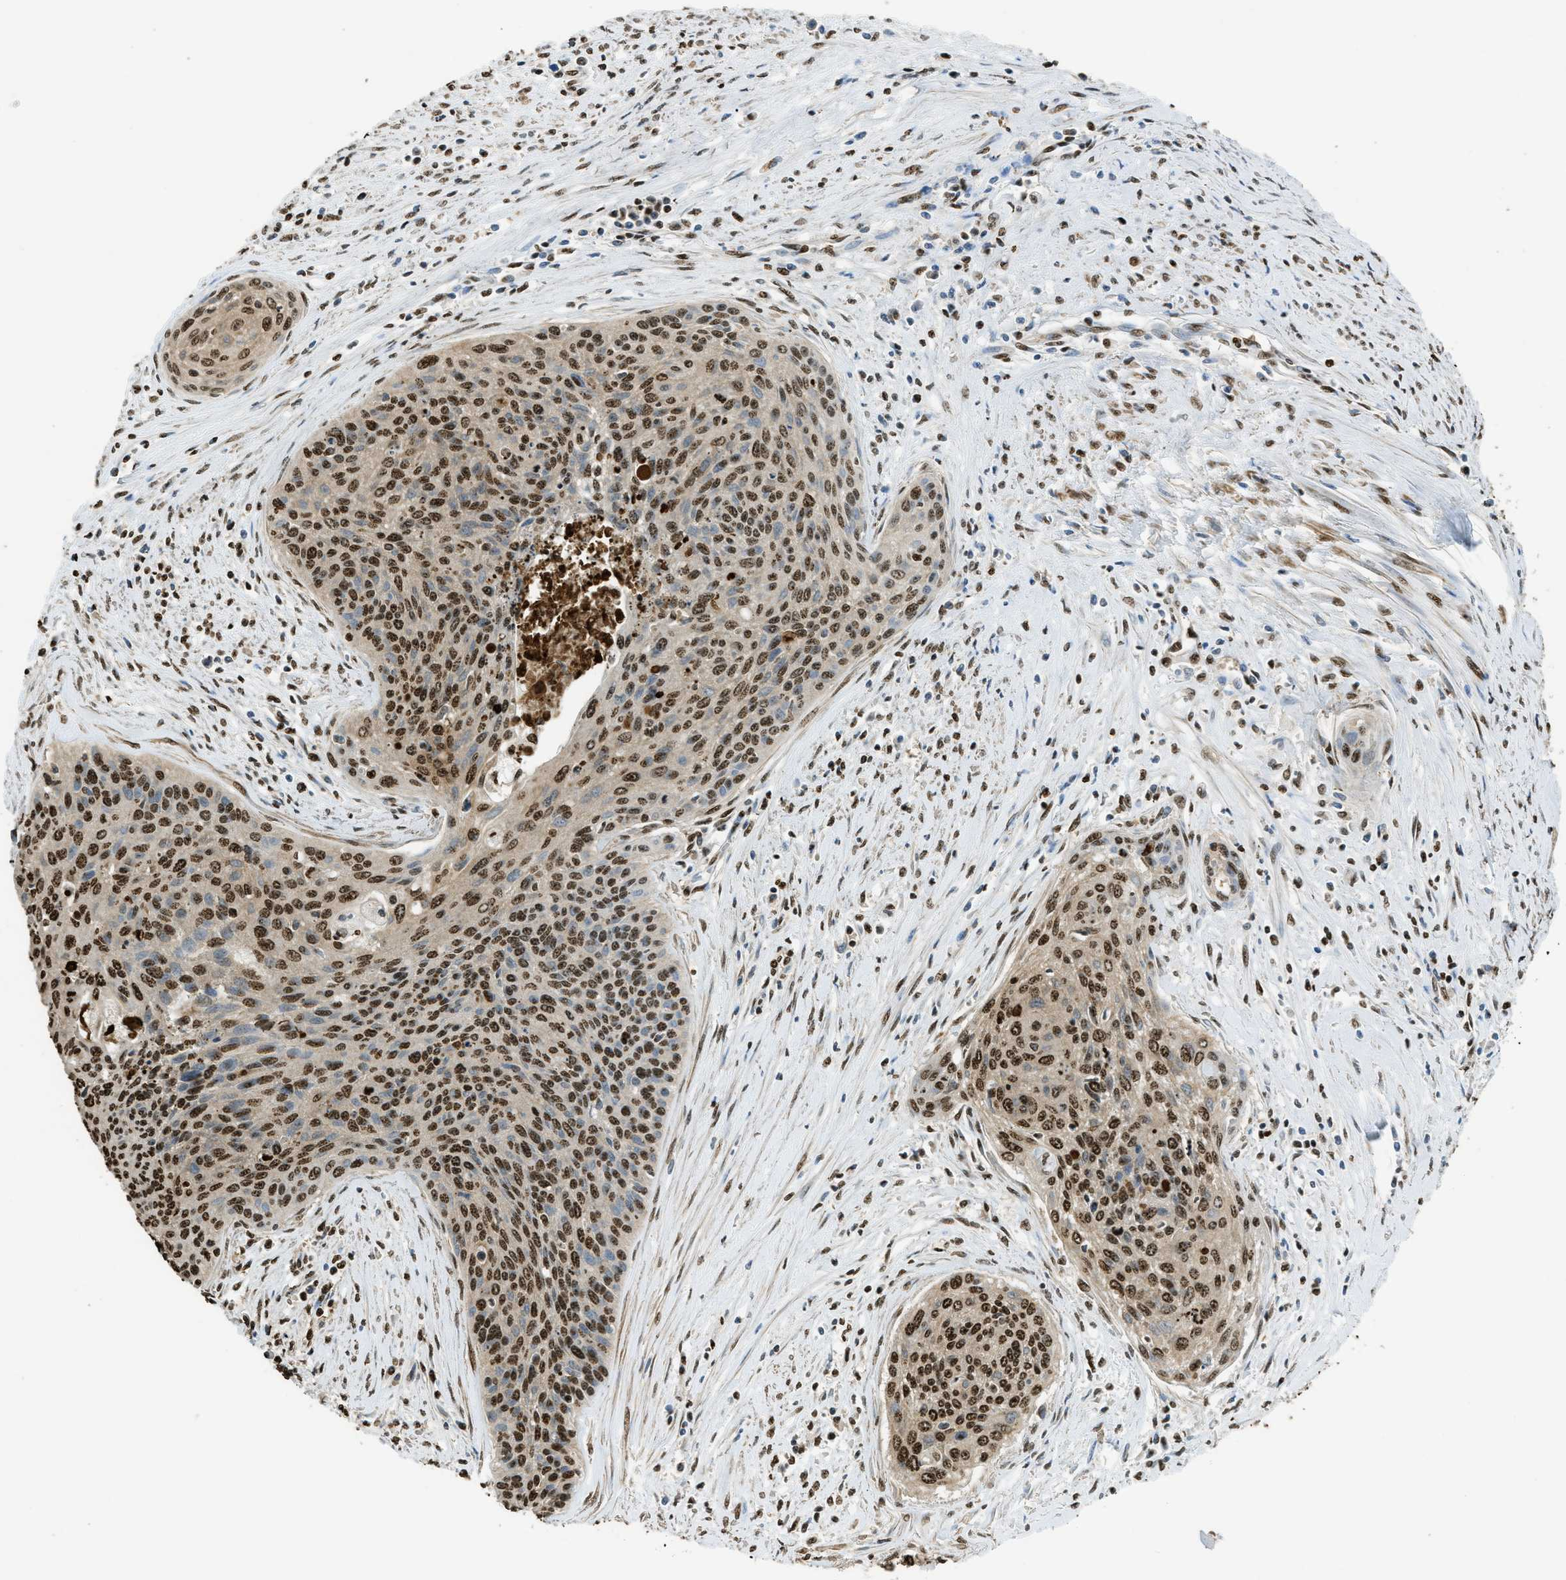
{"staining": {"intensity": "strong", "quantity": ">75%", "location": "nuclear"}, "tissue": "cervical cancer", "cell_type": "Tumor cells", "image_type": "cancer", "snomed": [{"axis": "morphology", "description": "Squamous cell carcinoma, NOS"}, {"axis": "topography", "description": "Cervix"}], "caption": "Cervical cancer stained with a brown dye displays strong nuclear positive positivity in approximately >75% of tumor cells.", "gene": "NR5A2", "patient": {"sex": "female", "age": 55}}